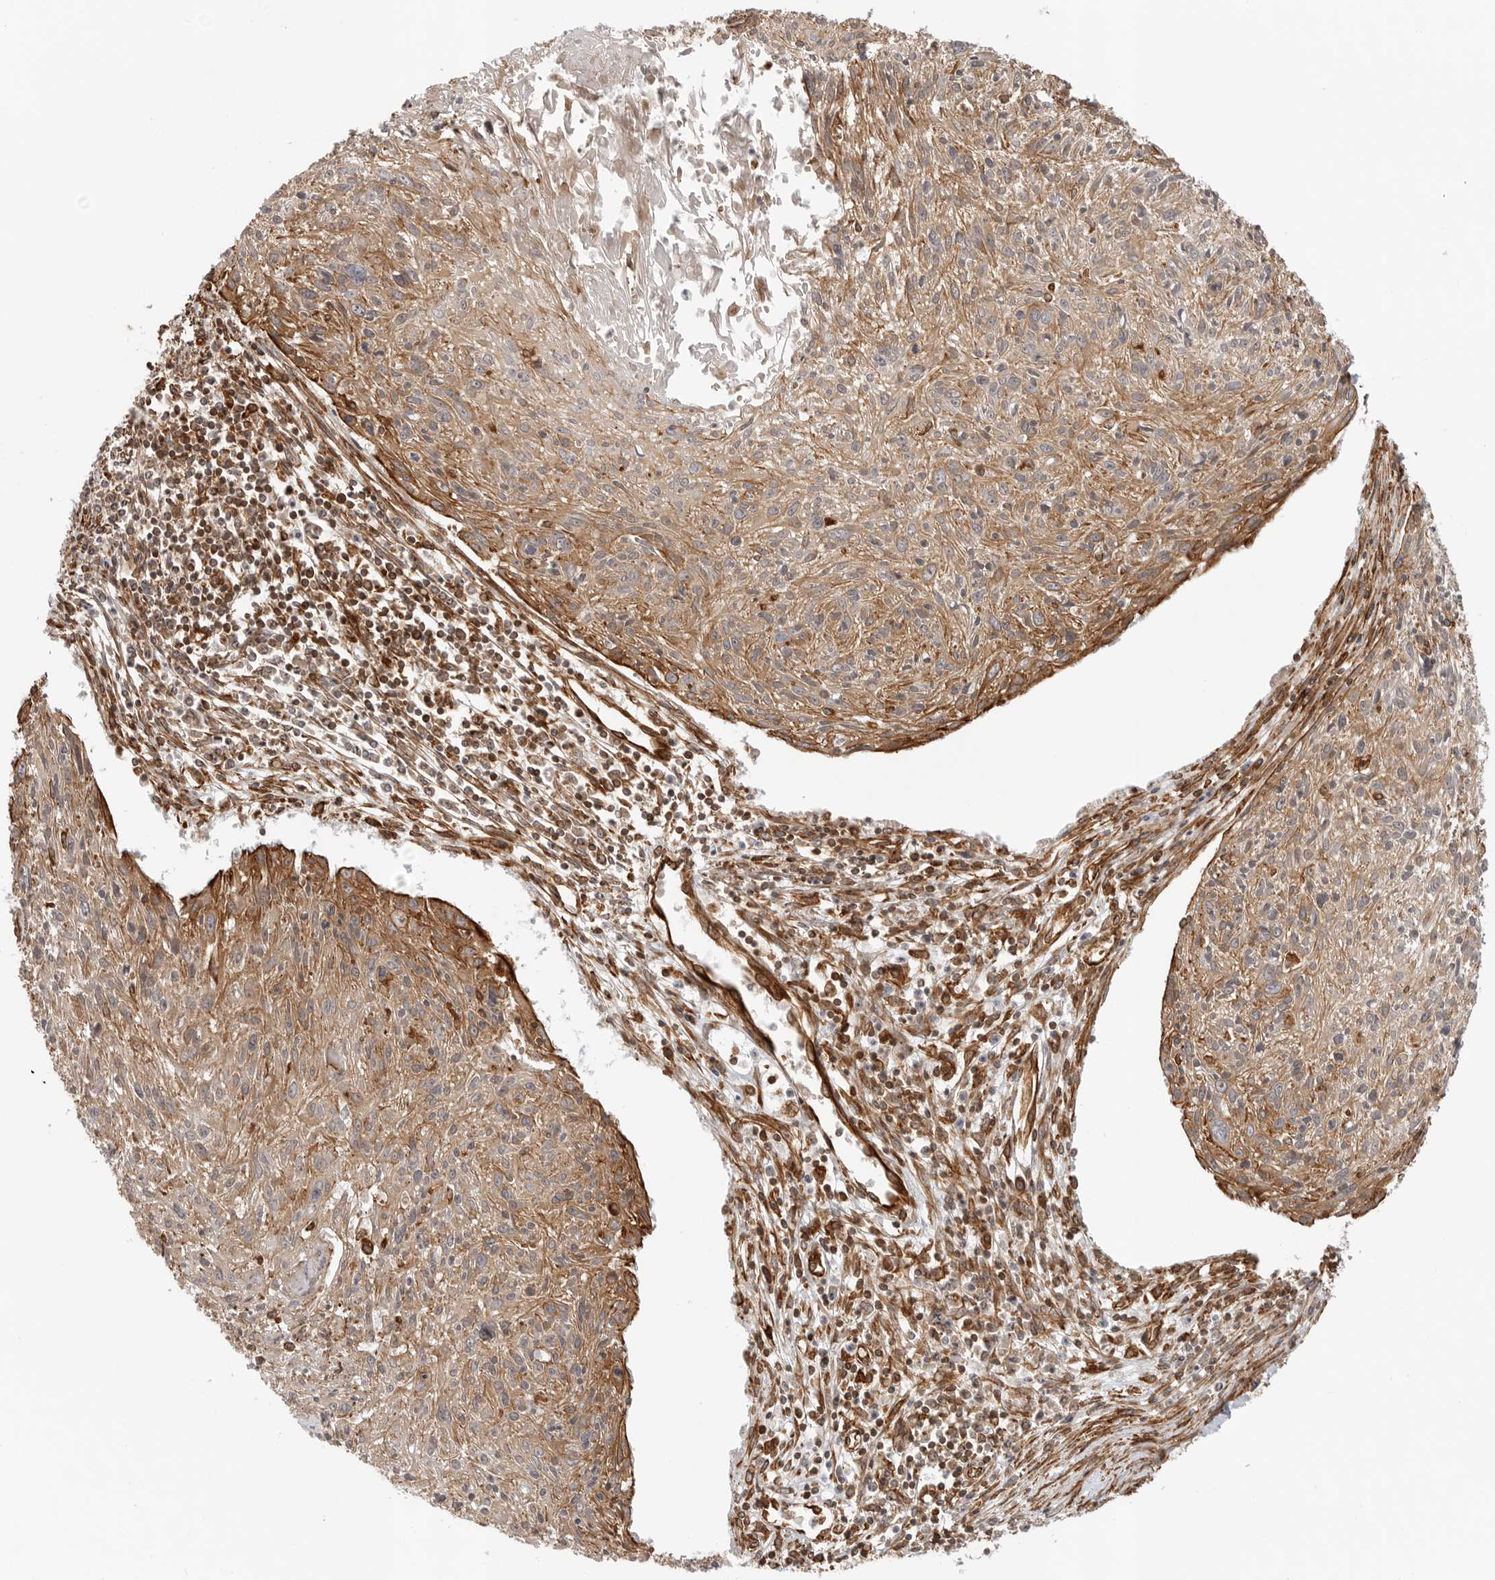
{"staining": {"intensity": "moderate", "quantity": ">75%", "location": "cytoplasmic/membranous"}, "tissue": "cervical cancer", "cell_type": "Tumor cells", "image_type": "cancer", "snomed": [{"axis": "morphology", "description": "Squamous cell carcinoma, NOS"}, {"axis": "topography", "description": "Cervix"}], "caption": "This is a histology image of IHC staining of cervical cancer, which shows moderate expression in the cytoplasmic/membranous of tumor cells.", "gene": "ATOH7", "patient": {"sex": "female", "age": 51}}